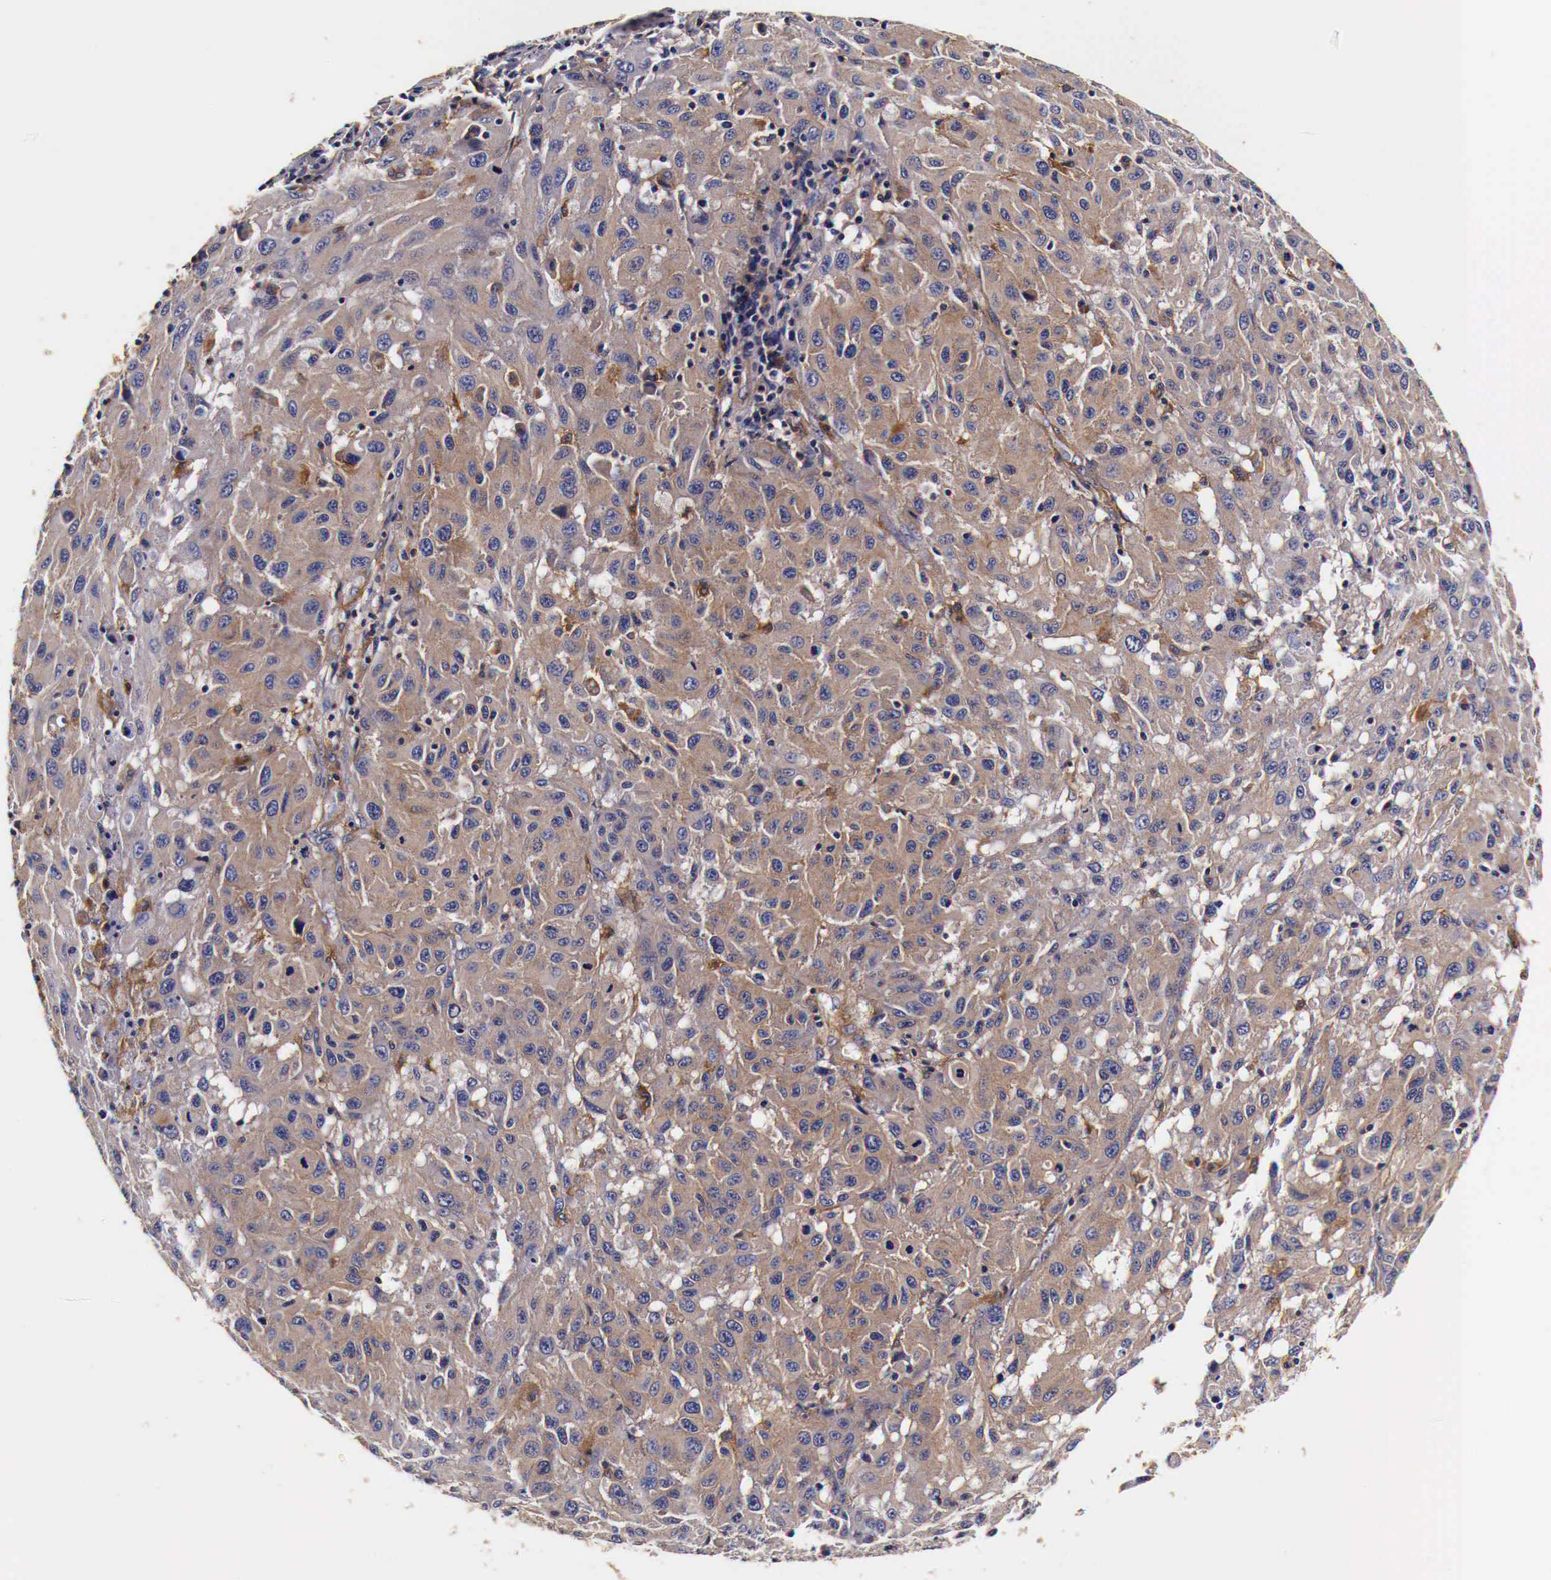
{"staining": {"intensity": "moderate", "quantity": "25%-75%", "location": "cytoplasmic/membranous"}, "tissue": "melanoma", "cell_type": "Tumor cells", "image_type": "cancer", "snomed": [{"axis": "morphology", "description": "Malignant melanoma, NOS"}, {"axis": "topography", "description": "Skin"}], "caption": "Immunohistochemistry (DAB (3,3'-diaminobenzidine)) staining of human melanoma demonstrates moderate cytoplasmic/membranous protein positivity in approximately 25%-75% of tumor cells.", "gene": "RP2", "patient": {"sex": "female", "age": 77}}